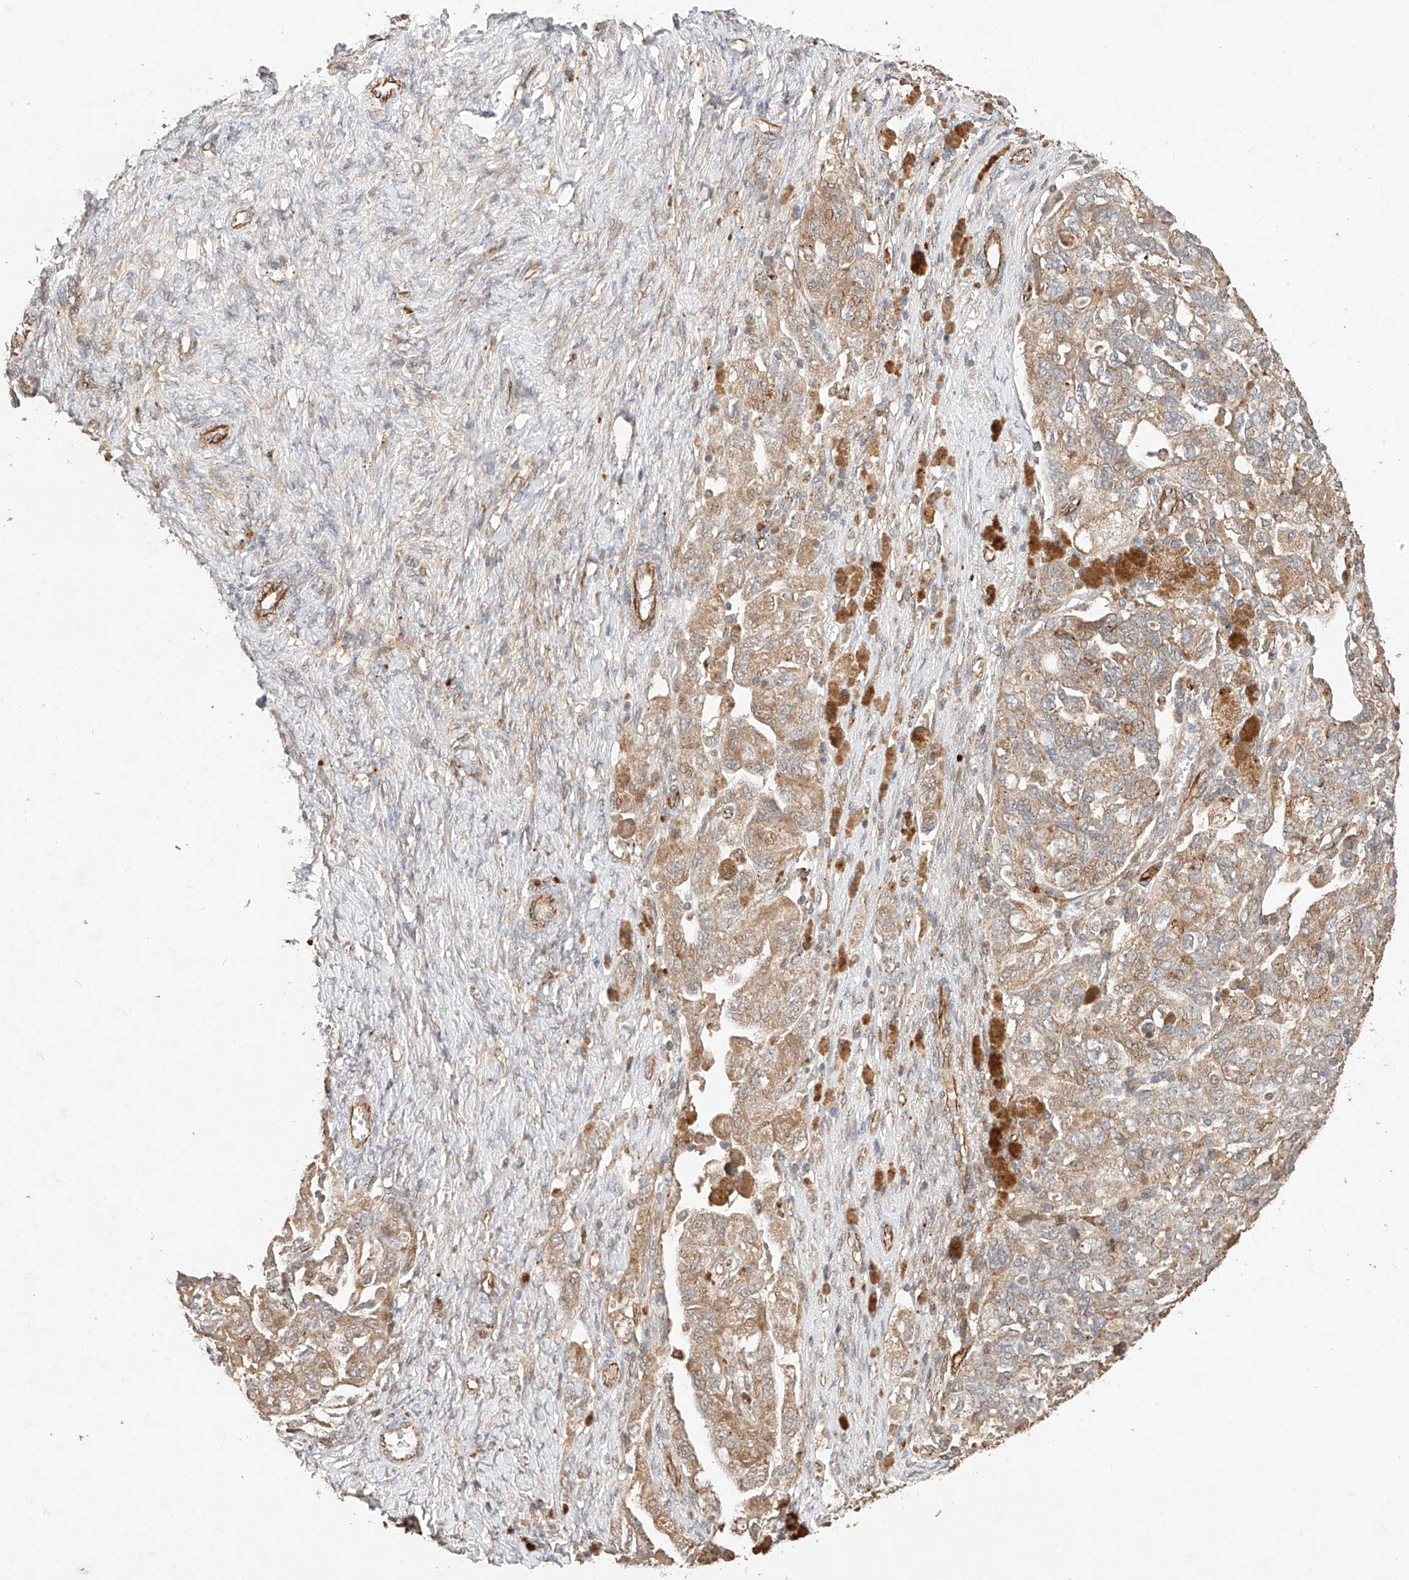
{"staining": {"intensity": "moderate", "quantity": ">75%", "location": "cytoplasmic/membranous"}, "tissue": "ovarian cancer", "cell_type": "Tumor cells", "image_type": "cancer", "snomed": [{"axis": "morphology", "description": "Carcinoma, NOS"}, {"axis": "morphology", "description": "Cystadenocarcinoma, serous, NOS"}, {"axis": "topography", "description": "Ovary"}], "caption": "Immunohistochemical staining of human carcinoma (ovarian) displays medium levels of moderate cytoplasmic/membranous protein expression in approximately >75% of tumor cells.", "gene": "SUSD6", "patient": {"sex": "female", "age": 69}}